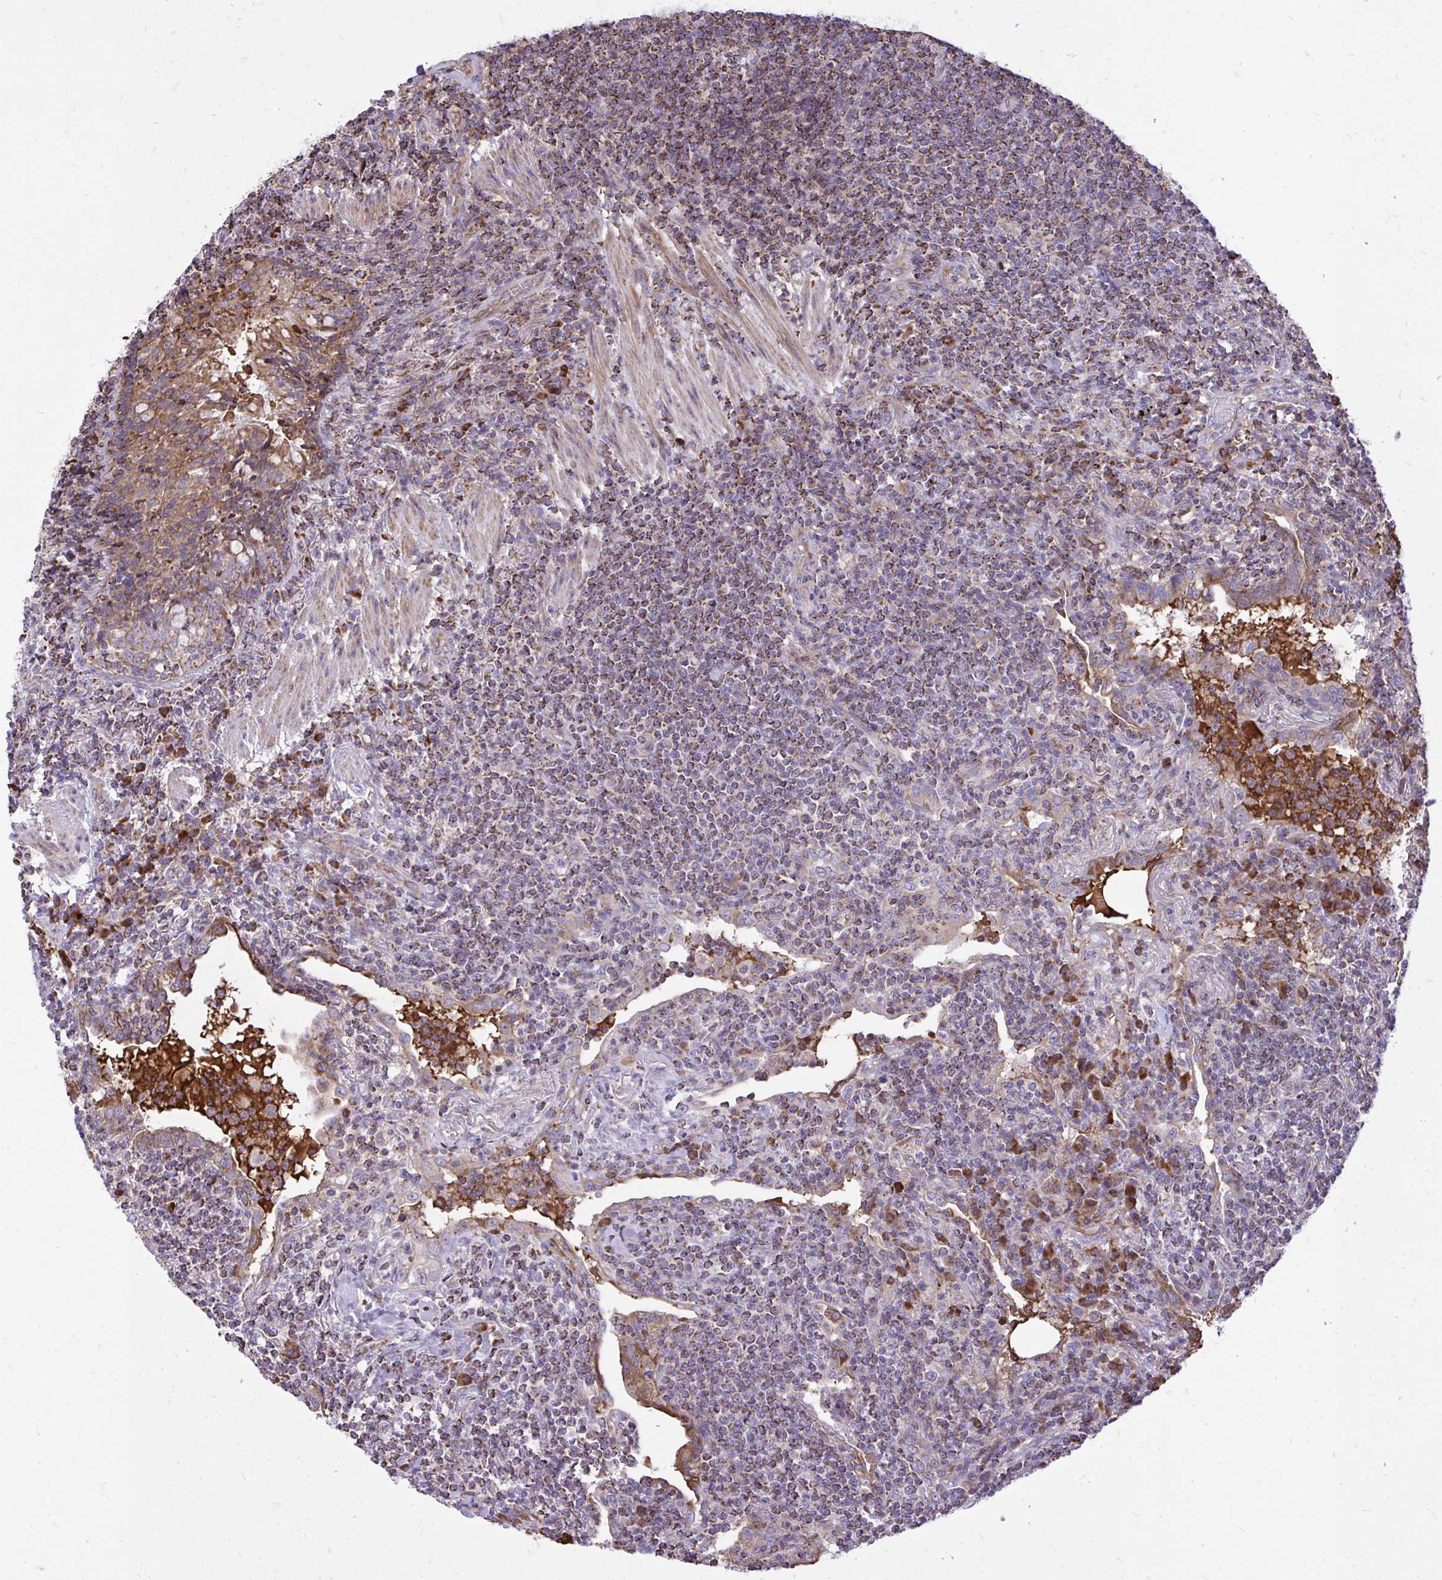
{"staining": {"intensity": "moderate", "quantity": "25%-75%", "location": "cytoplasmic/membranous"}, "tissue": "lymphoma", "cell_type": "Tumor cells", "image_type": "cancer", "snomed": [{"axis": "morphology", "description": "Malignant lymphoma, non-Hodgkin's type, Low grade"}, {"axis": "topography", "description": "Lung"}], "caption": "Protein staining shows moderate cytoplasmic/membranous expression in approximately 25%-75% of tumor cells in lymphoma.", "gene": "ATP13A2", "patient": {"sex": "female", "age": 71}}